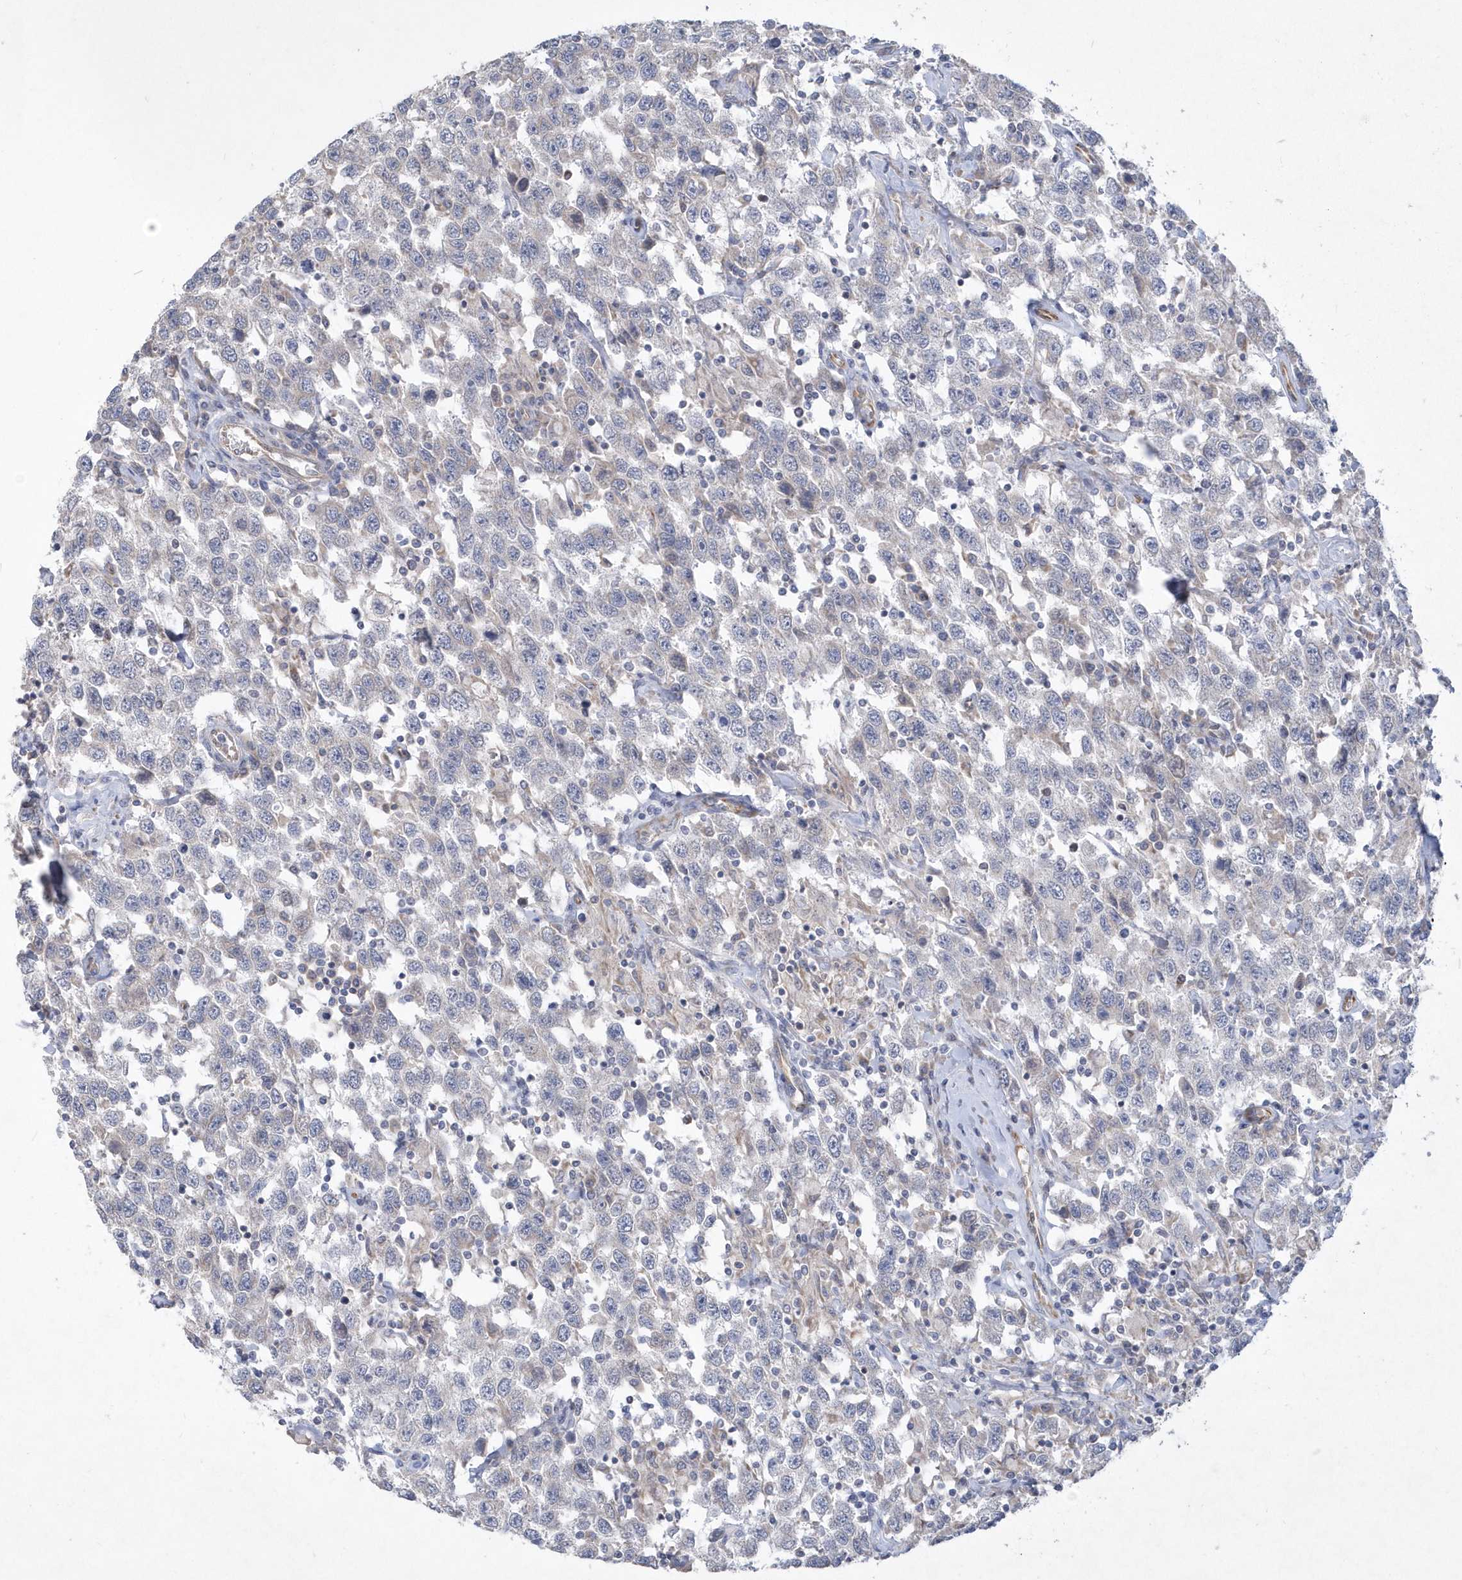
{"staining": {"intensity": "negative", "quantity": "none", "location": "none"}, "tissue": "testis cancer", "cell_type": "Tumor cells", "image_type": "cancer", "snomed": [{"axis": "morphology", "description": "Seminoma, NOS"}, {"axis": "topography", "description": "Testis"}], "caption": "Immunohistochemistry (IHC) image of neoplastic tissue: testis cancer (seminoma) stained with DAB (3,3'-diaminobenzidine) reveals no significant protein positivity in tumor cells.", "gene": "DGAT1", "patient": {"sex": "male", "age": 41}}